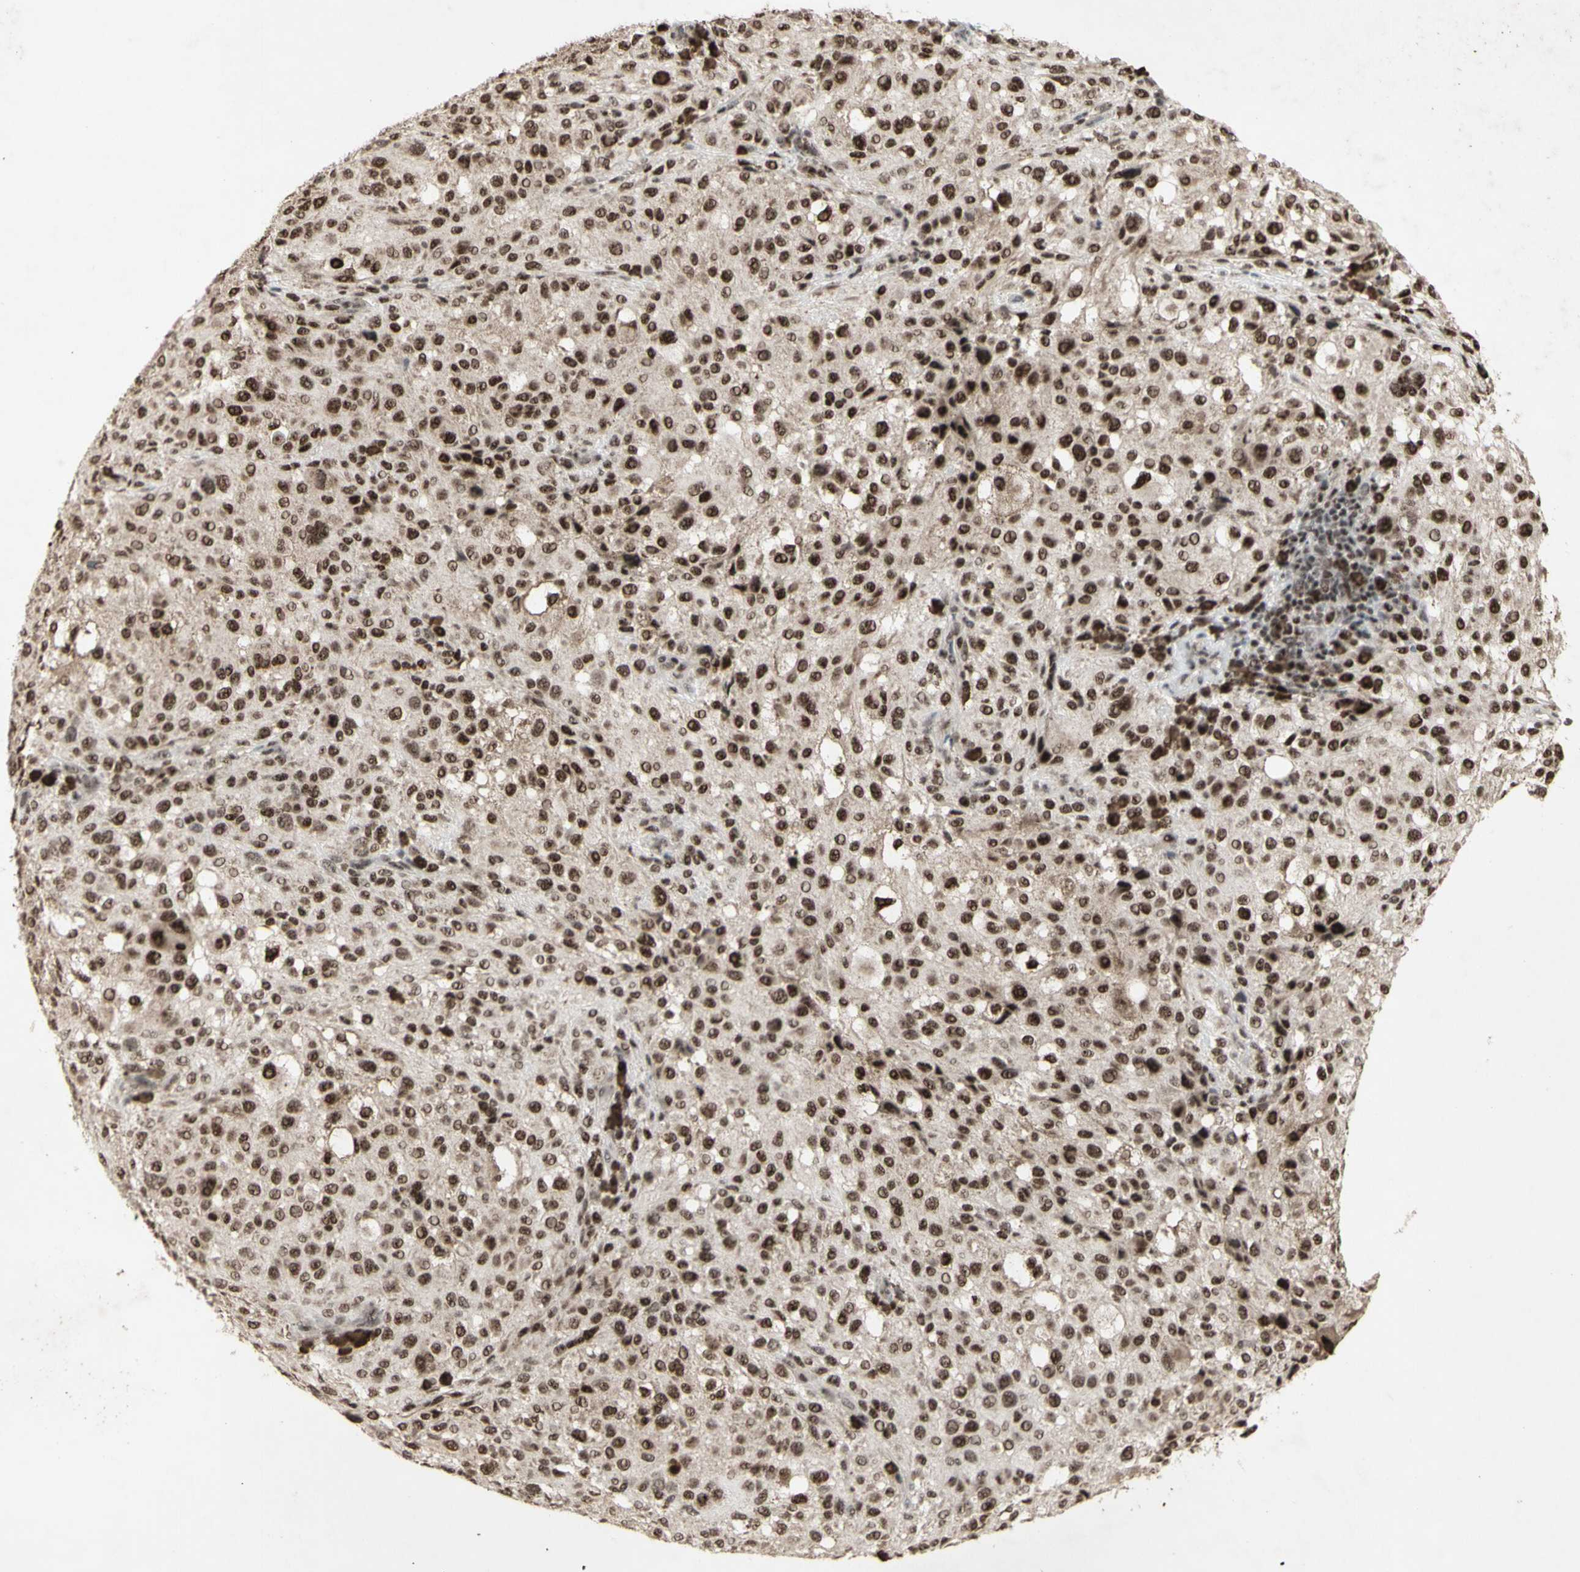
{"staining": {"intensity": "strong", "quantity": ">75%", "location": "cytoplasmic/membranous,nuclear"}, "tissue": "melanoma", "cell_type": "Tumor cells", "image_type": "cancer", "snomed": [{"axis": "morphology", "description": "Necrosis, NOS"}, {"axis": "morphology", "description": "Malignant melanoma, NOS"}, {"axis": "topography", "description": "Skin"}], "caption": "Immunohistochemistry (IHC) (DAB) staining of human melanoma exhibits strong cytoplasmic/membranous and nuclear protein expression in about >75% of tumor cells.", "gene": "CCNT1", "patient": {"sex": "female", "age": 87}}